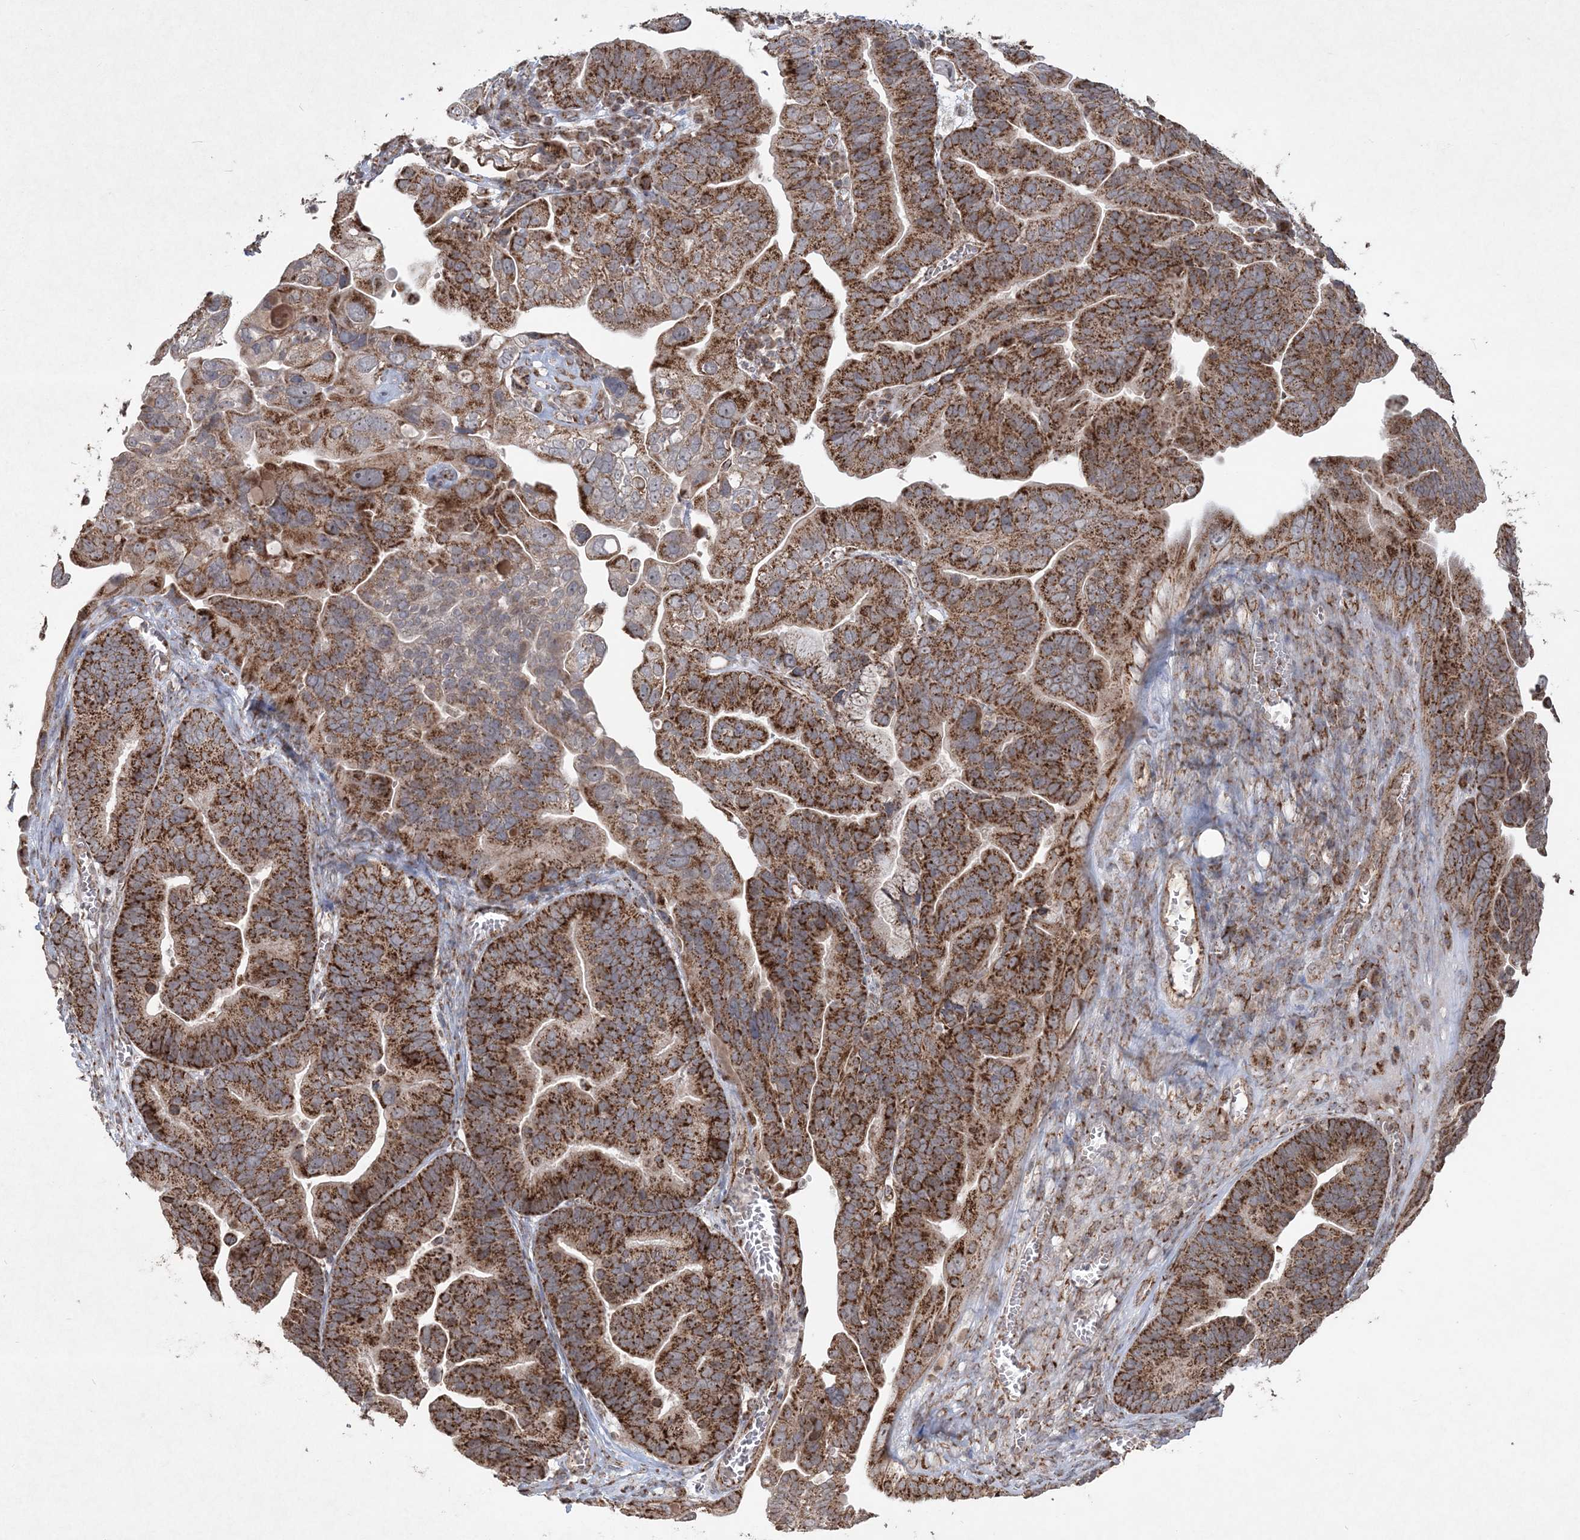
{"staining": {"intensity": "strong", "quantity": ">75%", "location": "cytoplasmic/membranous"}, "tissue": "ovarian cancer", "cell_type": "Tumor cells", "image_type": "cancer", "snomed": [{"axis": "morphology", "description": "Cystadenocarcinoma, serous, NOS"}, {"axis": "topography", "description": "Ovary"}], "caption": "Ovarian cancer (serous cystadenocarcinoma) stained for a protein reveals strong cytoplasmic/membranous positivity in tumor cells.", "gene": "LRPPRC", "patient": {"sex": "female", "age": 56}}